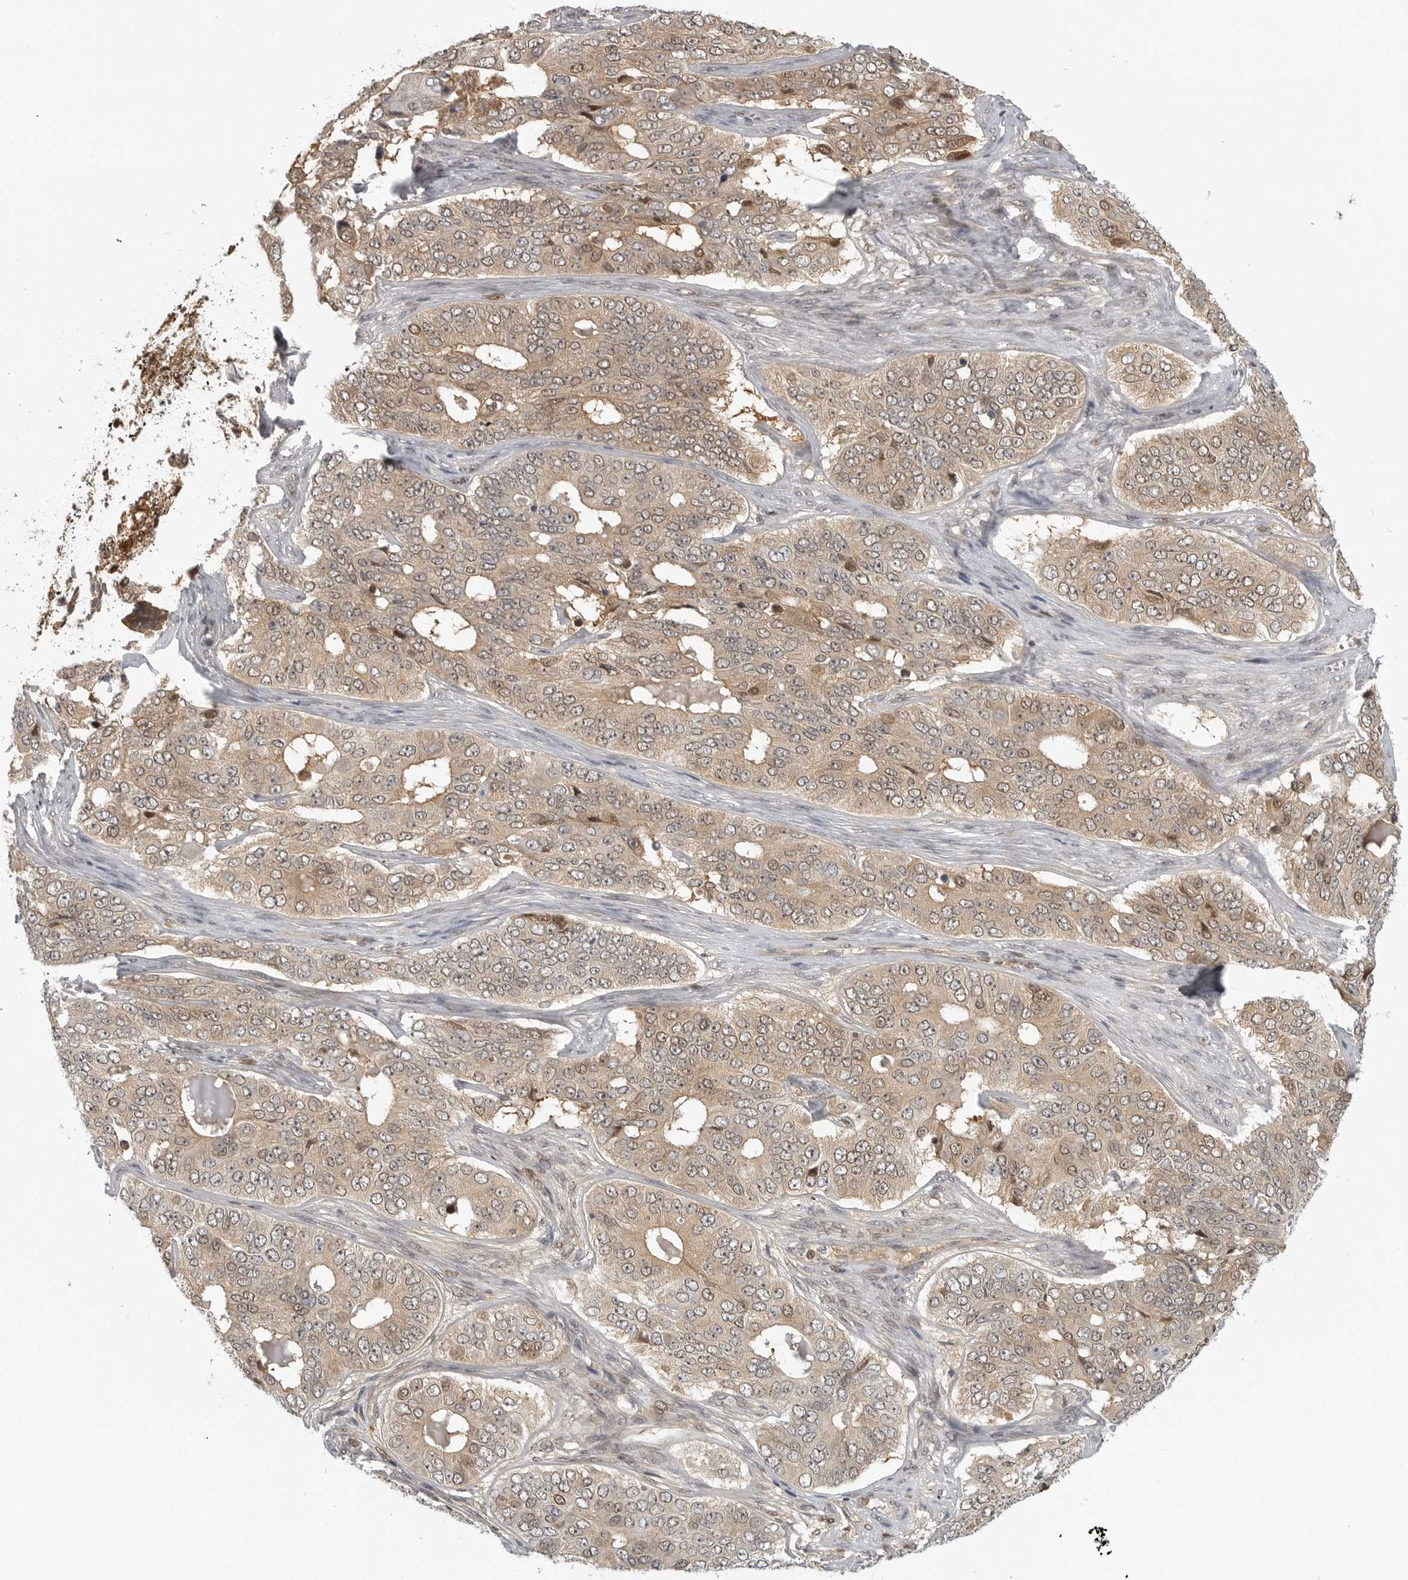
{"staining": {"intensity": "weak", "quantity": ">75%", "location": "cytoplasmic/membranous"}, "tissue": "ovarian cancer", "cell_type": "Tumor cells", "image_type": "cancer", "snomed": [{"axis": "morphology", "description": "Carcinoma, endometroid"}, {"axis": "topography", "description": "Ovary"}], "caption": "Ovarian cancer (endometroid carcinoma) was stained to show a protein in brown. There is low levels of weak cytoplasmic/membranous staining in approximately >75% of tumor cells.", "gene": "CTIF", "patient": {"sex": "female", "age": 51}}